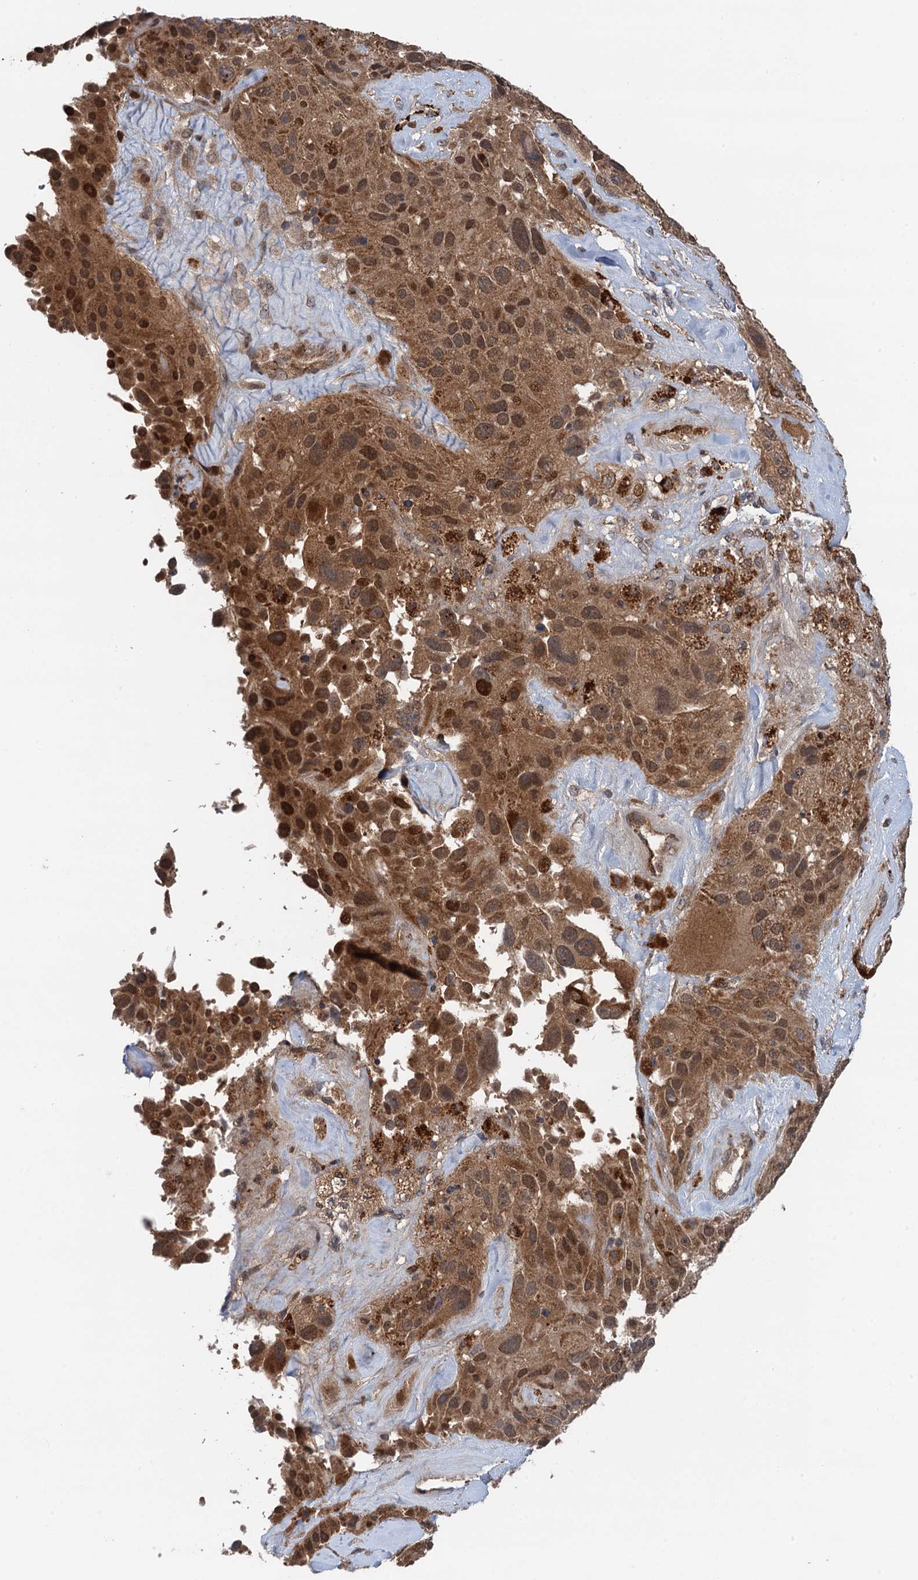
{"staining": {"intensity": "moderate", "quantity": ">75%", "location": "cytoplasmic/membranous,nuclear"}, "tissue": "melanoma", "cell_type": "Tumor cells", "image_type": "cancer", "snomed": [{"axis": "morphology", "description": "Malignant melanoma, Metastatic site"}, {"axis": "topography", "description": "Lymph node"}], "caption": "Immunohistochemistry (IHC) histopathology image of neoplastic tissue: human melanoma stained using immunohistochemistry reveals medium levels of moderate protein expression localized specifically in the cytoplasmic/membranous and nuclear of tumor cells, appearing as a cytoplasmic/membranous and nuclear brown color.", "gene": "NLRP10", "patient": {"sex": "male", "age": 62}}